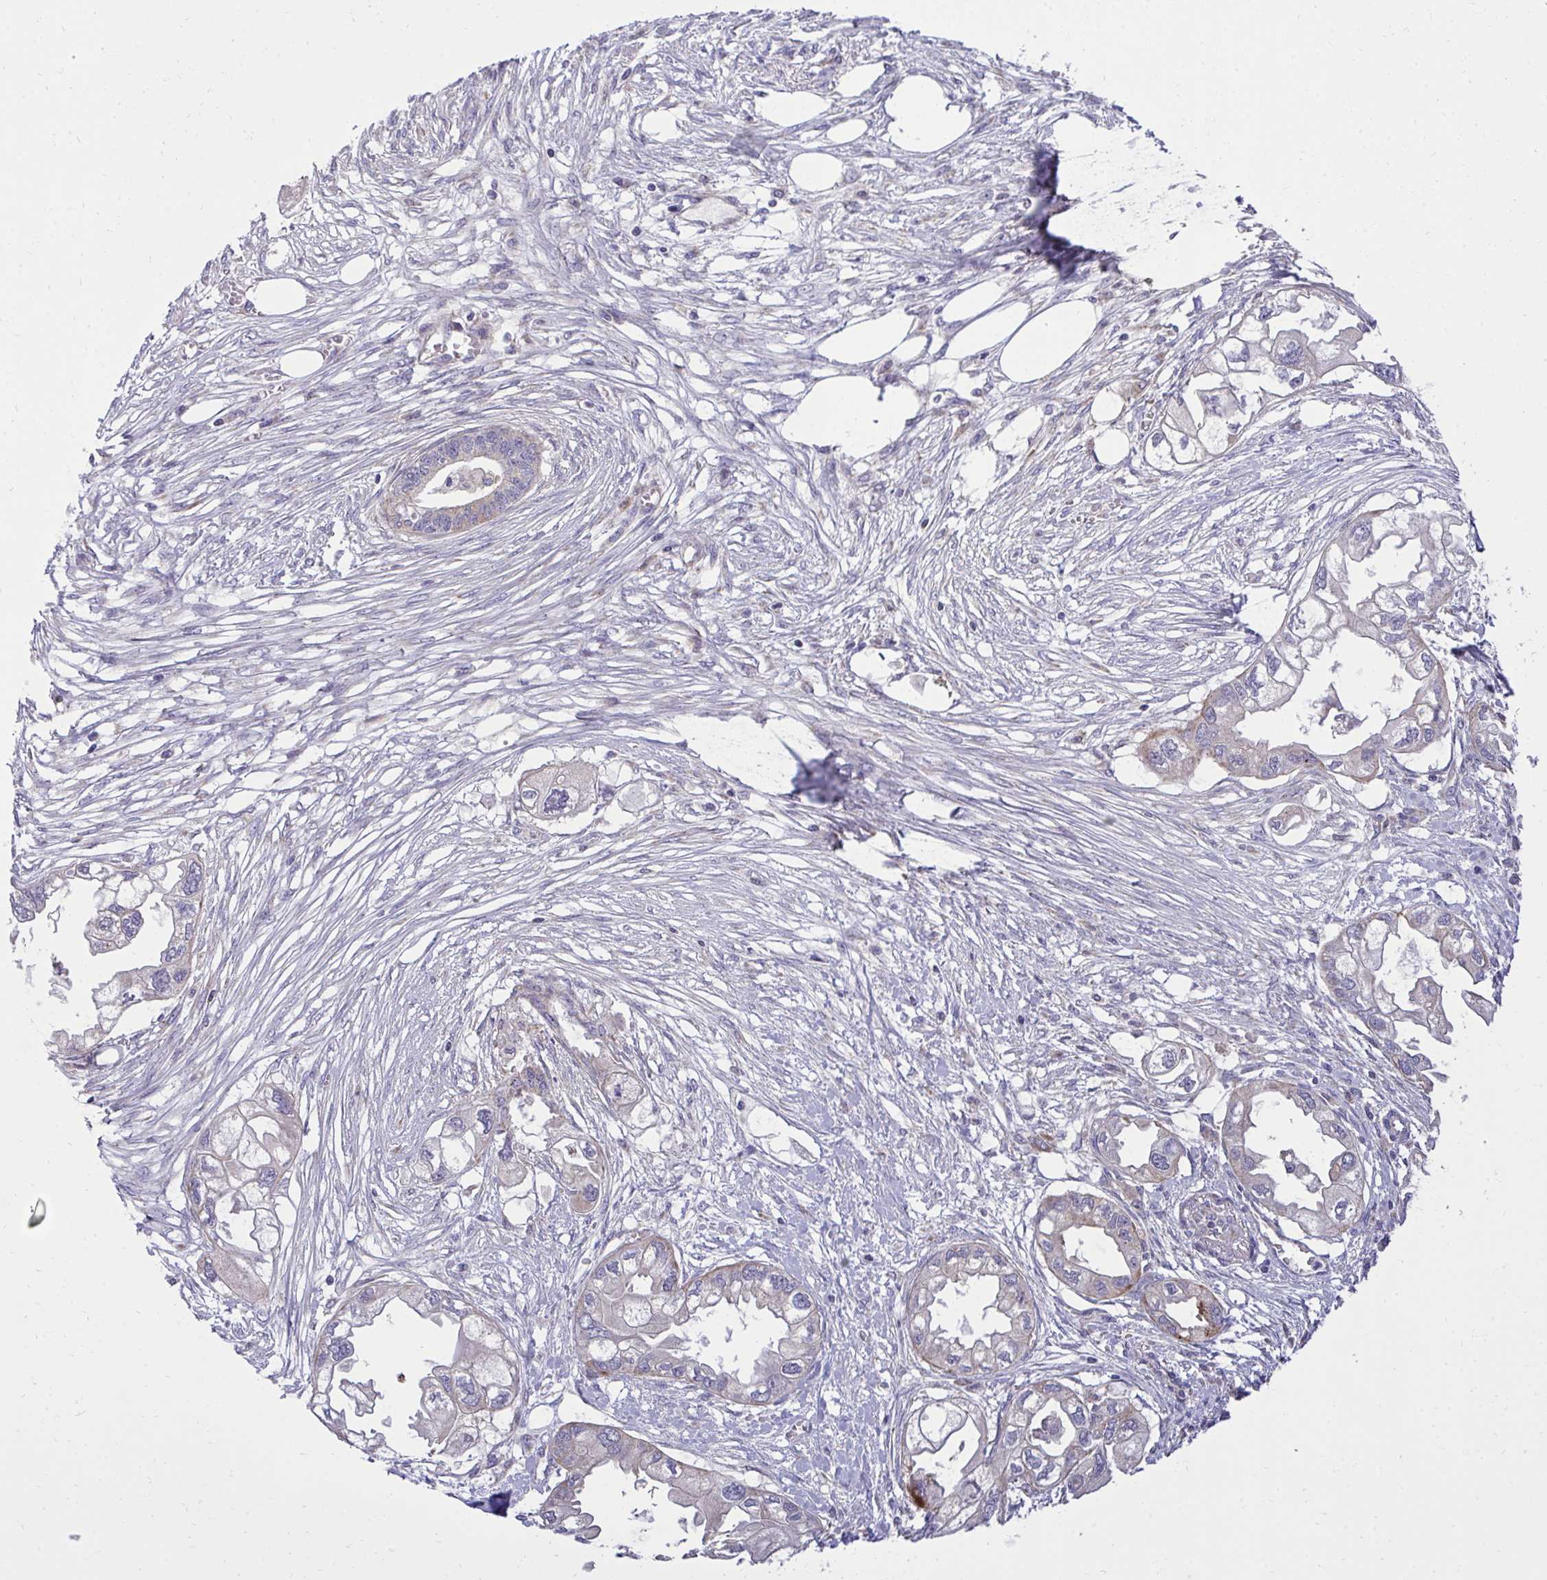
{"staining": {"intensity": "negative", "quantity": "none", "location": "none"}, "tissue": "endometrial cancer", "cell_type": "Tumor cells", "image_type": "cancer", "snomed": [{"axis": "morphology", "description": "Adenocarcinoma, NOS"}, {"axis": "morphology", "description": "Adenocarcinoma, metastatic, NOS"}, {"axis": "topography", "description": "Adipose tissue"}, {"axis": "topography", "description": "Endometrium"}], "caption": "The IHC micrograph has no significant staining in tumor cells of endometrial cancer tissue.", "gene": "XAF1", "patient": {"sex": "female", "age": 67}}